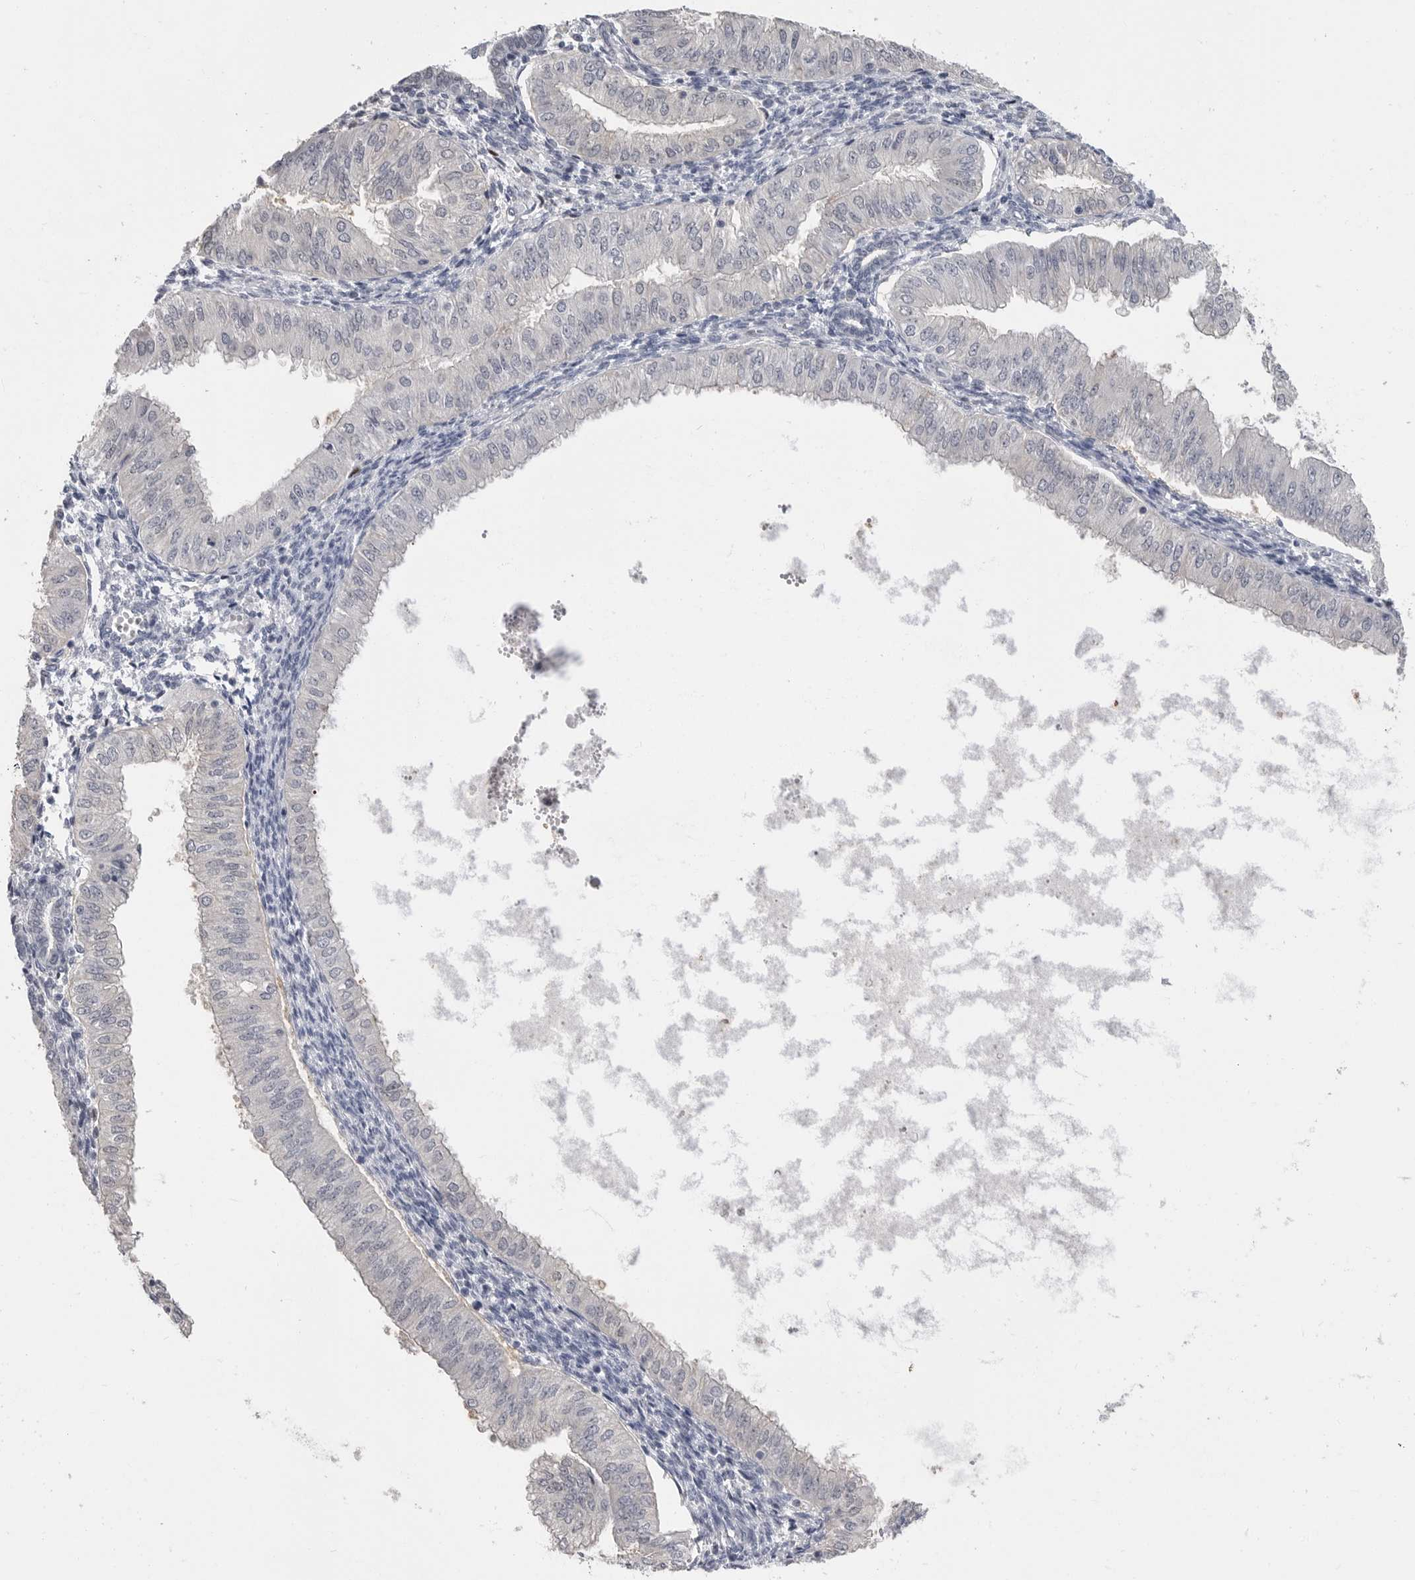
{"staining": {"intensity": "negative", "quantity": "none", "location": "none"}, "tissue": "endometrial cancer", "cell_type": "Tumor cells", "image_type": "cancer", "snomed": [{"axis": "morphology", "description": "Normal tissue, NOS"}, {"axis": "morphology", "description": "Adenocarcinoma, NOS"}, {"axis": "topography", "description": "Endometrium"}], "caption": "A high-resolution photomicrograph shows IHC staining of adenocarcinoma (endometrial), which shows no significant expression in tumor cells.", "gene": "PLEKHF1", "patient": {"sex": "female", "age": 53}}